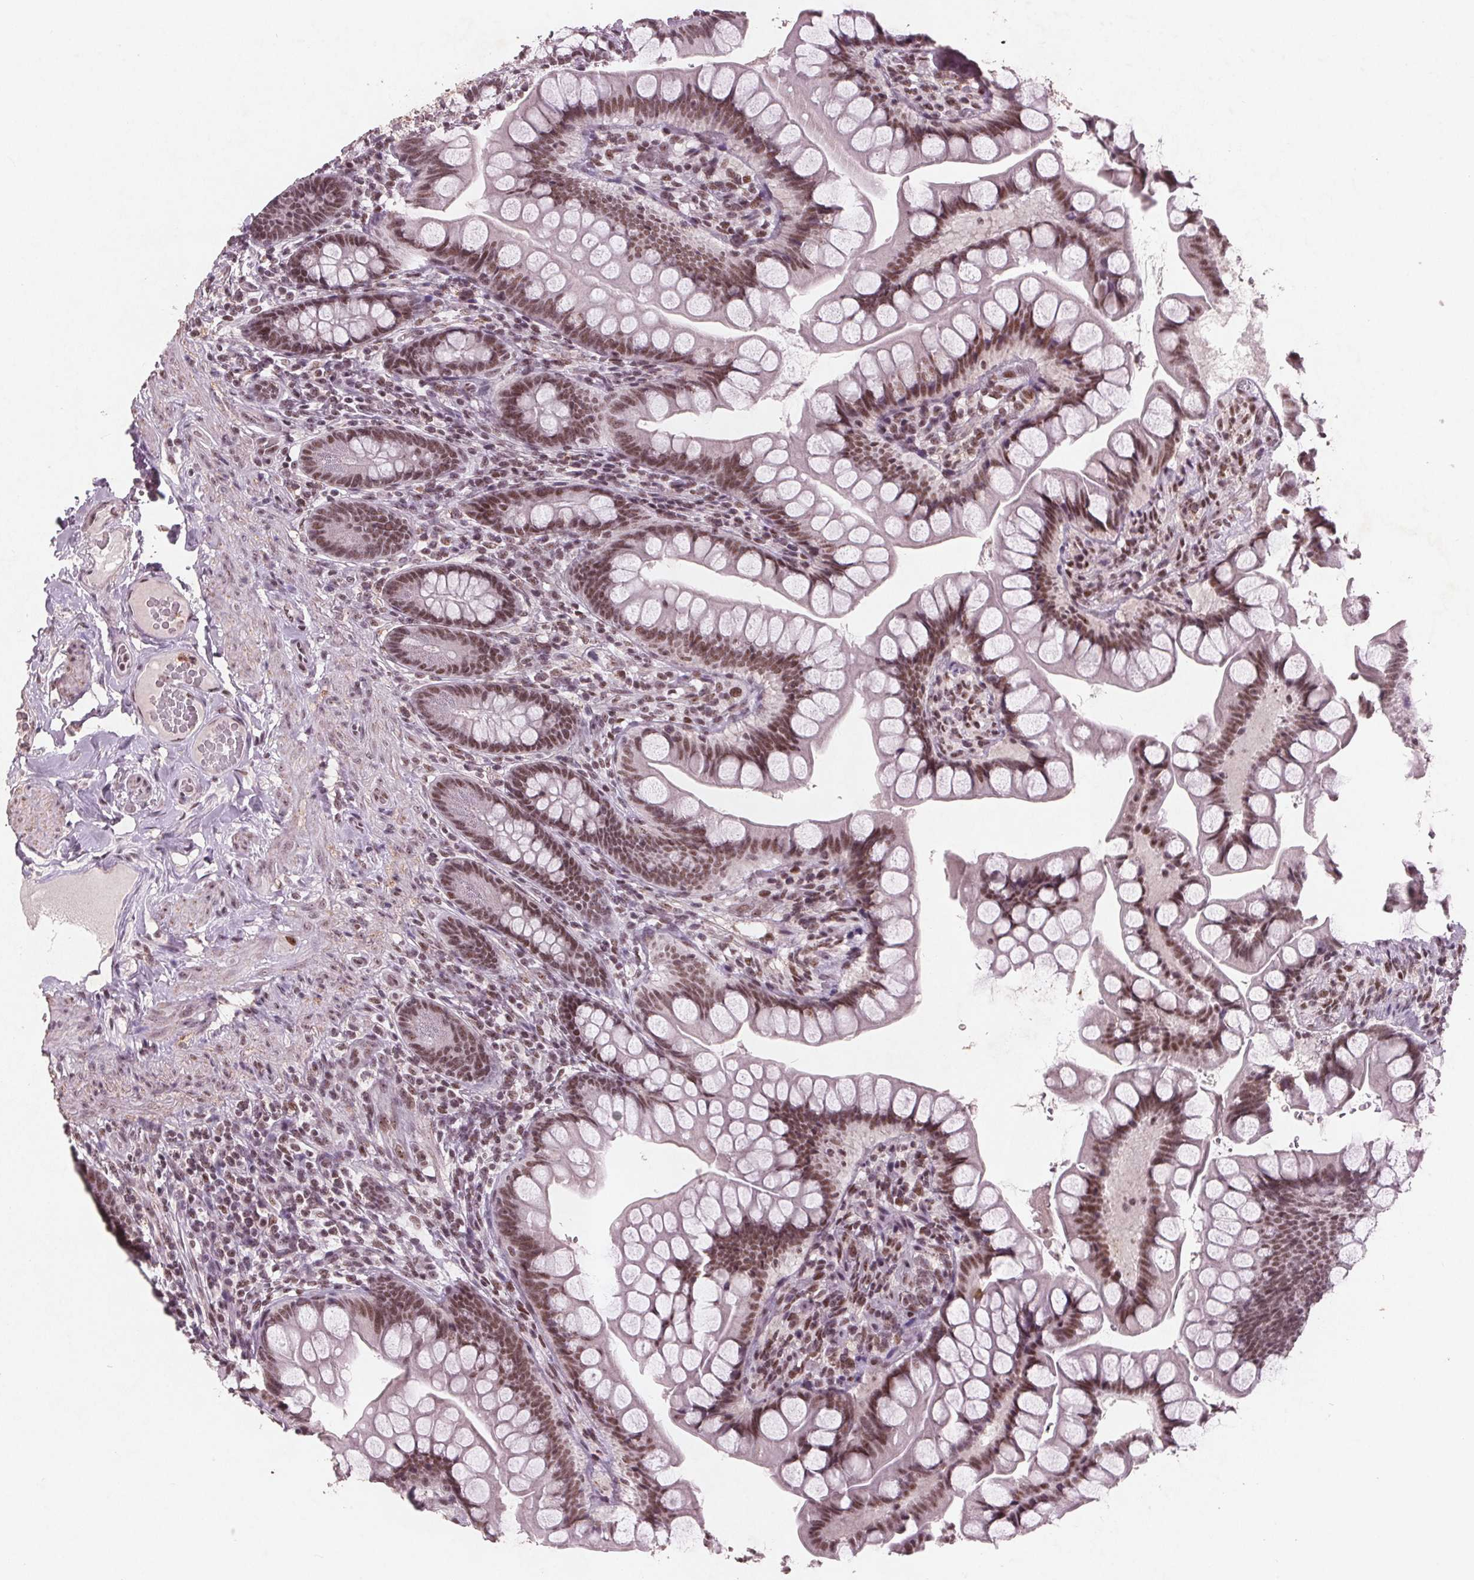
{"staining": {"intensity": "moderate", "quantity": ">75%", "location": "nuclear"}, "tissue": "small intestine", "cell_type": "Glandular cells", "image_type": "normal", "snomed": [{"axis": "morphology", "description": "Normal tissue, NOS"}, {"axis": "topography", "description": "Small intestine"}], "caption": "Protein analysis of unremarkable small intestine shows moderate nuclear expression in approximately >75% of glandular cells.", "gene": "RPS6KA2", "patient": {"sex": "male", "age": 70}}